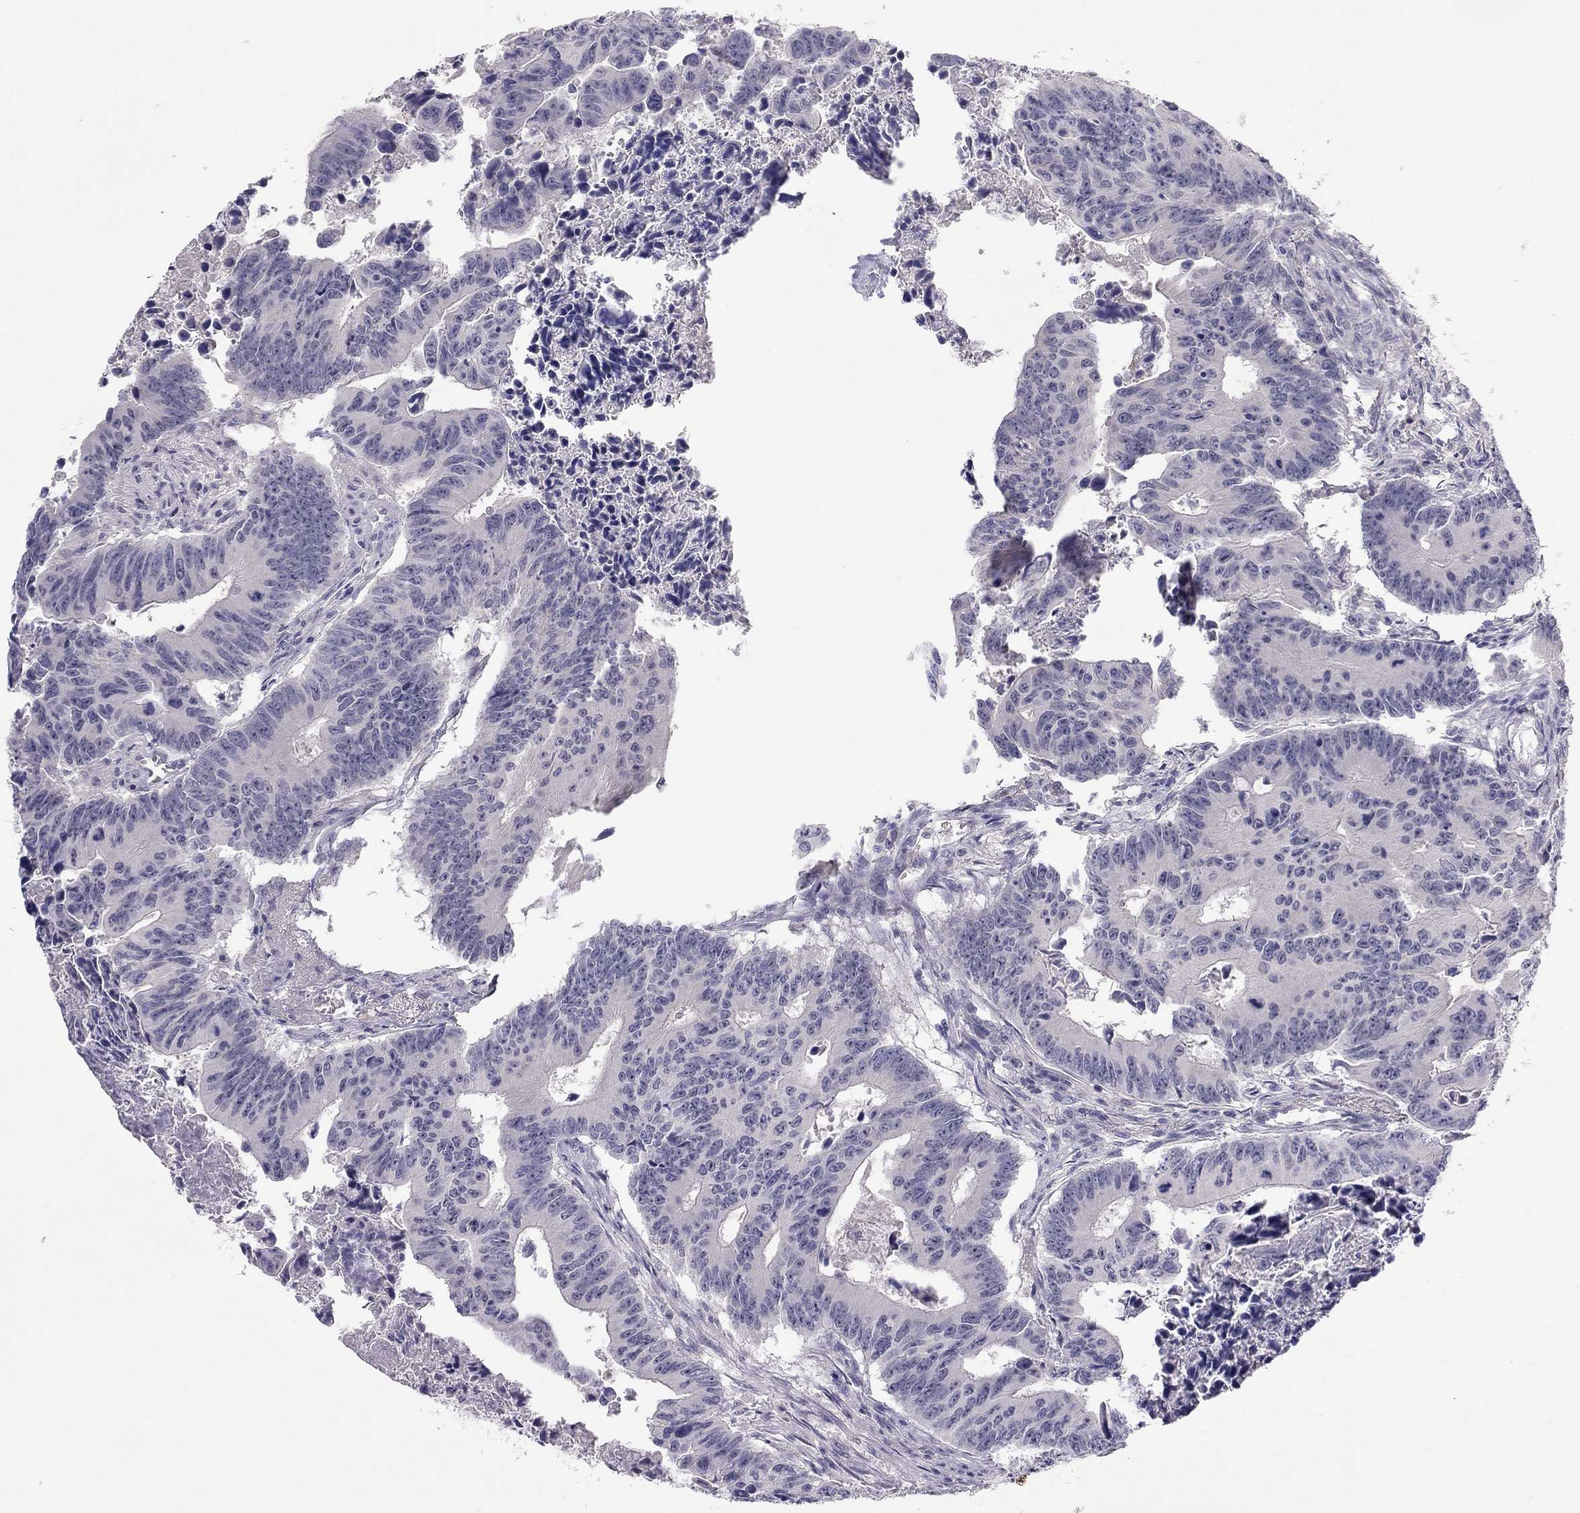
{"staining": {"intensity": "negative", "quantity": "none", "location": "none"}, "tissue": "colorectal cancer", "cell_type": "Tumor cells", "image_type": "cancer", "snomed": [{"axis": "morphology", "description": "Adenocarcinoma, NOS"}, {"axis": "topography", "description": "Colon"}], "caption": "Immunohistochemical staining of colorectal cancer (adenocarcinoma) shows no significant positivity in tumor cells.", "gene": "ADORA2A", "patient": {"sex": "female", "age": 87}}